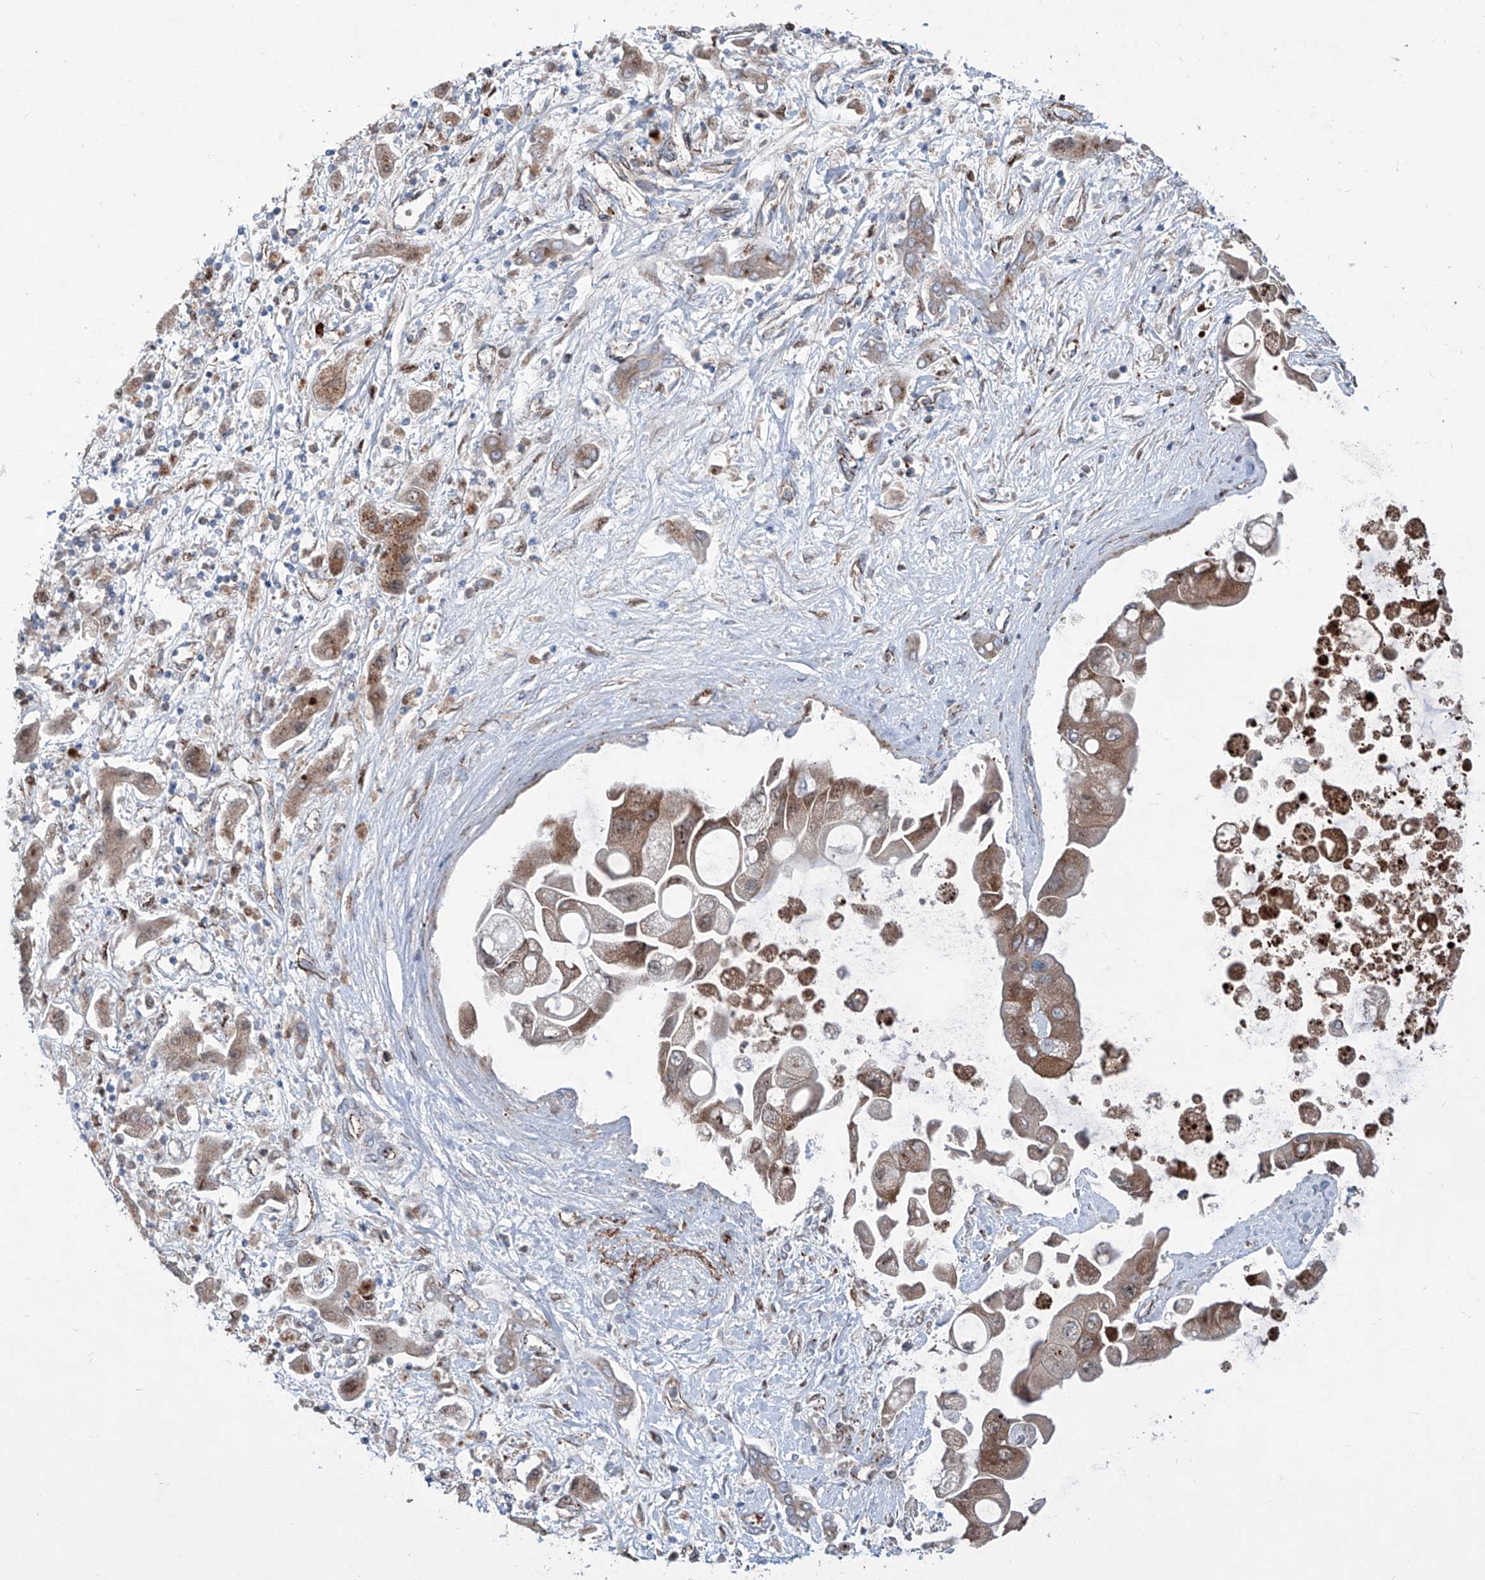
{"staining": {"intensity": "moderate", "quantity": ">75%", "location": "cytoplasmic/membranous"}, "tissue": "liver cancer", "cell_type": "Tumor cells", "image_type": "cancer", "snomed": [{"axis": "morphology", "description": "Cholangiocarcinoma"}, {"axis": "topography", "description": "Liver"}], "caption": "A medium amount of moderate cytoplasmic/membranous positivity is appreciated in about >75% of tumor cells in liver cancer tissue. (Brightfield microscopy of DAB IHC at high magnification).", "gene": "CDH5", "patient": {"sex": "male", "age": 50}}